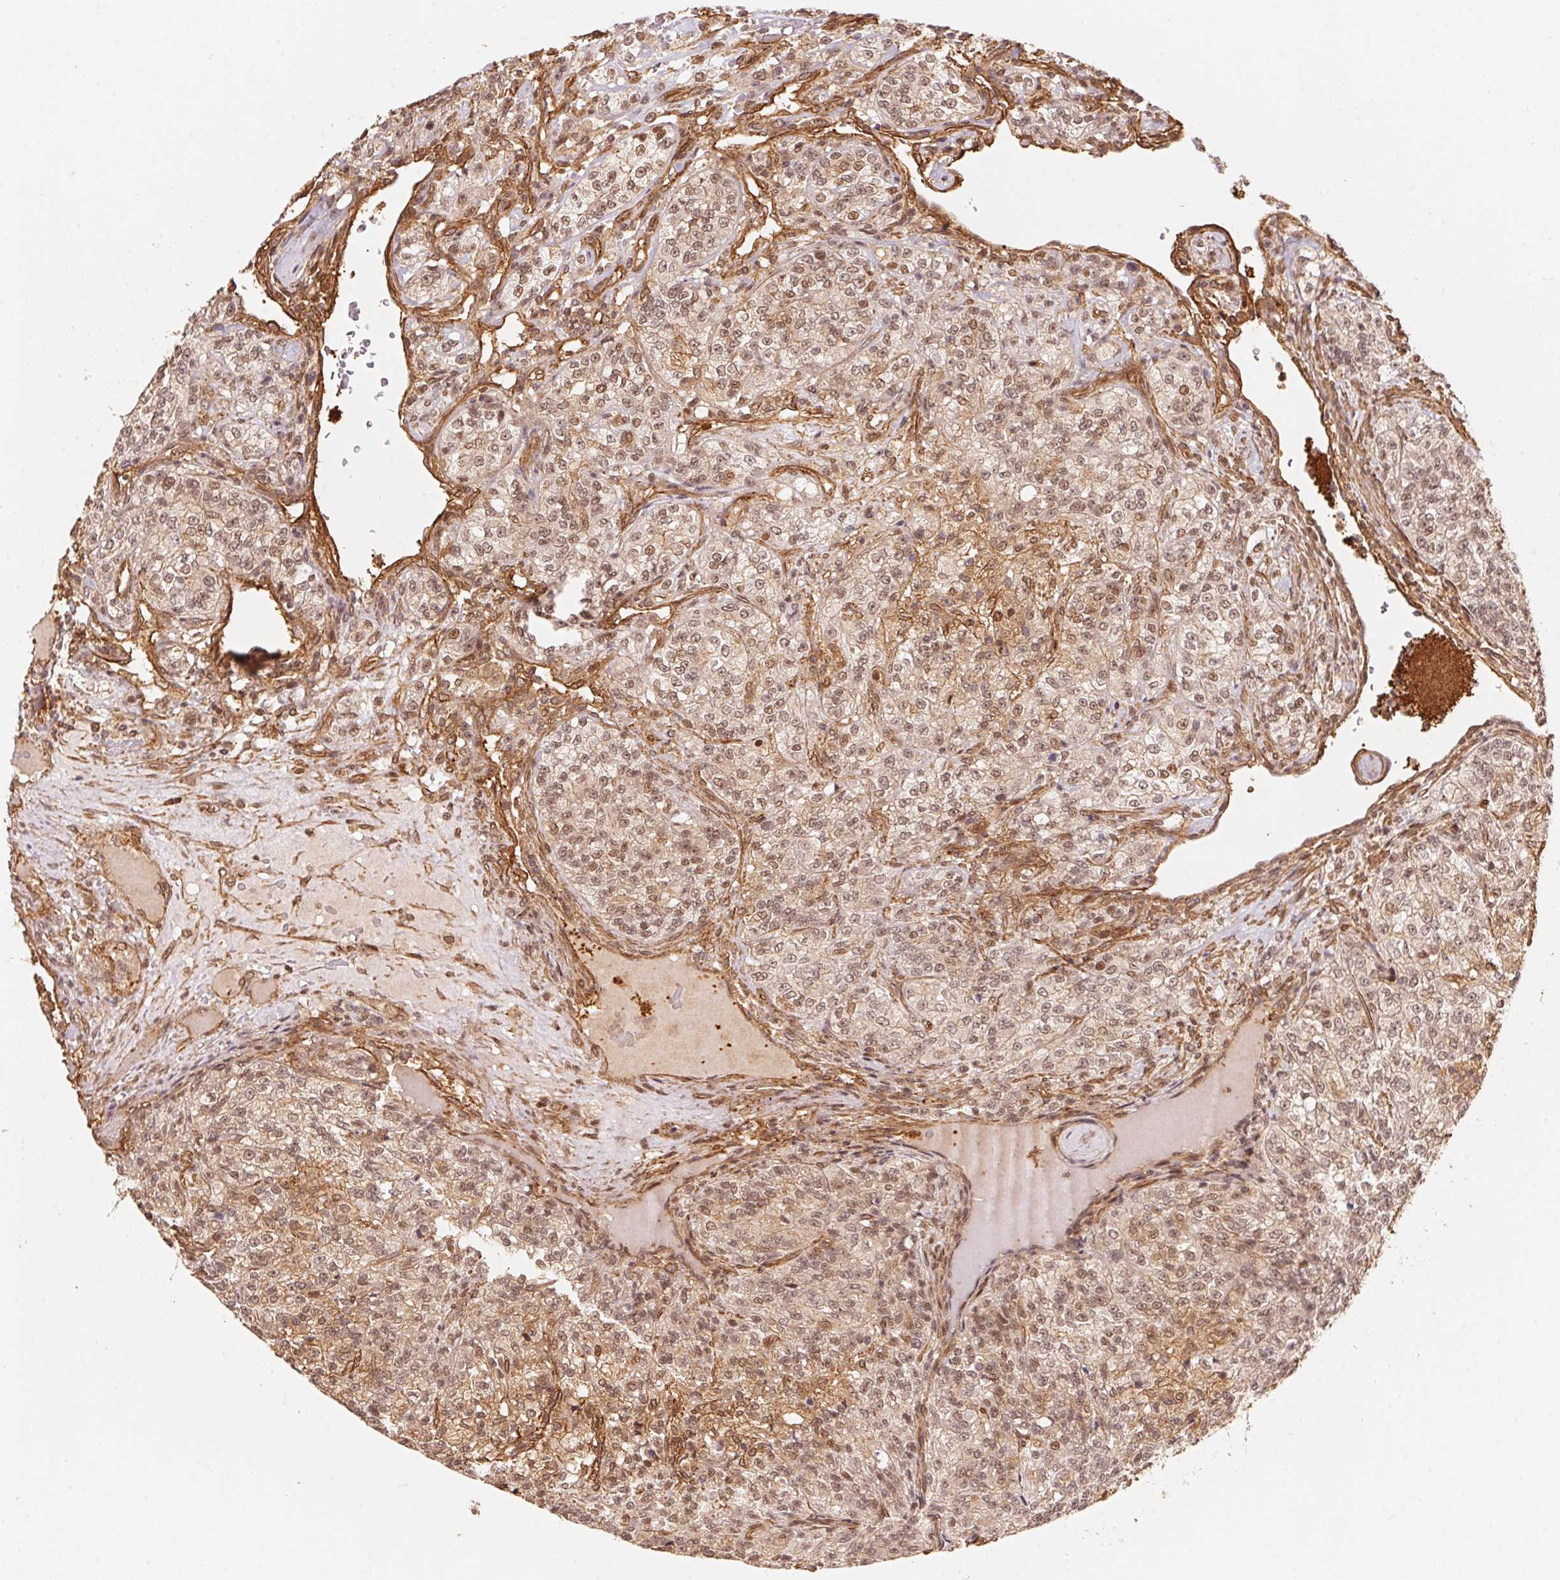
{"staining": {"intensity": "moderate", "quantity": ">75%", "location": "nuclear"}, "tissue": "renal cancer", "cell_type": "Tumor cells", "image_type": "cancer", "snomed": [{"axis": "morphology", "description": "Adenocarcinoma, NOS"}, {"axis": "topography", "description": "Kidney"}], "caption": "Immunohistochemical staining of renal adenocarcinoma reveals moderate nuclear protein staining in approximately >75% of tumor cells.", "gene": "TNIP2", "patient": {"sex": "female", "age": 63}}